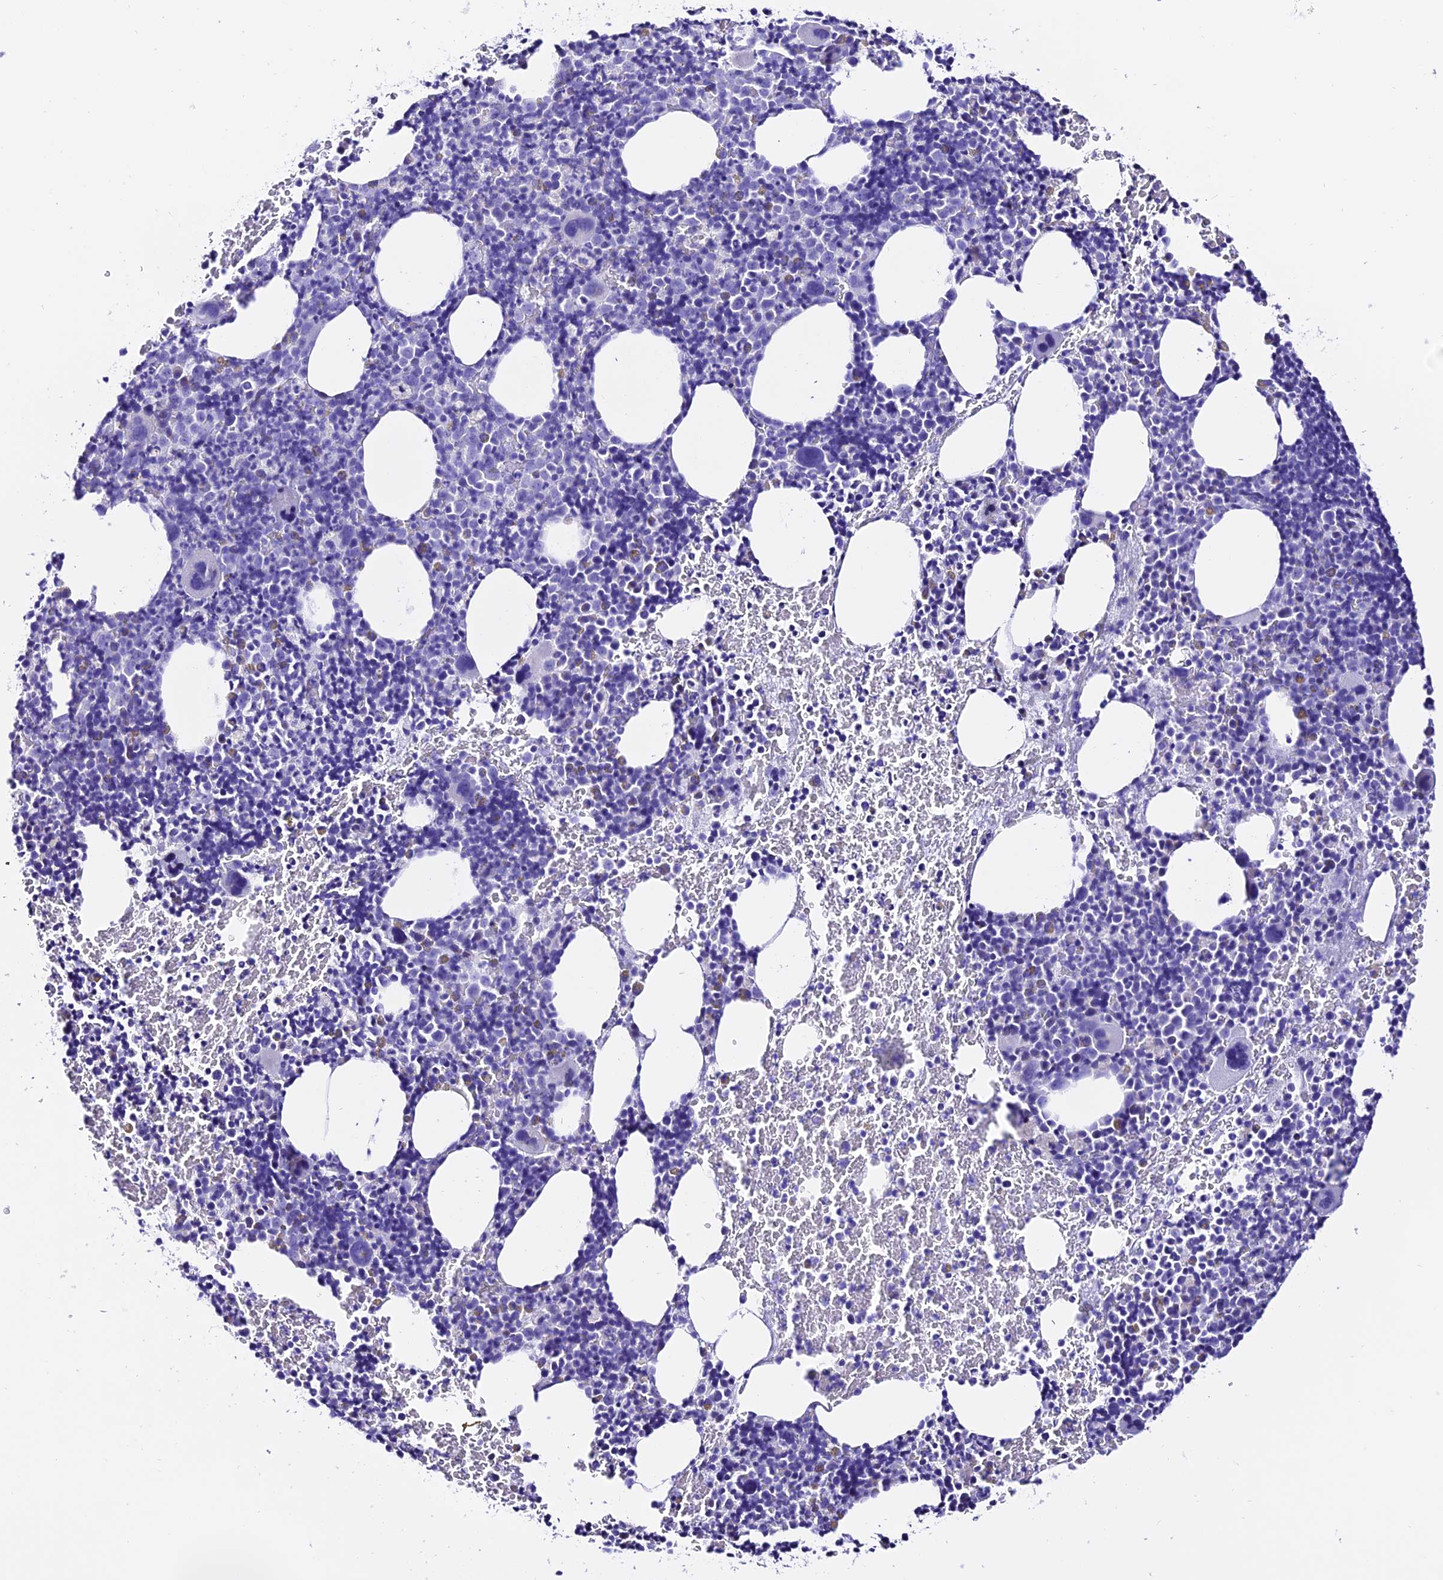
{"staining": {"intensity": "negative", "quantity": "none", "location": "none"}, "tissue": "bone marrow", "cell_type": "Hematopoietic cells", "image_type": "normal", "snomed": [{"axis": "morphology", "description": "Normal tissue, NOS"}, {"axis": "morphology", "description": "Inflammation, NOS"}, {"axis": "topography", "description": "Bone marrow"}], "caption": "Histopathology image shows no significant protein expression in hematopoietic cells of benign bone marrow.", "gene": "TRMT44", "patient": {"sex": "male", "age": 72}}